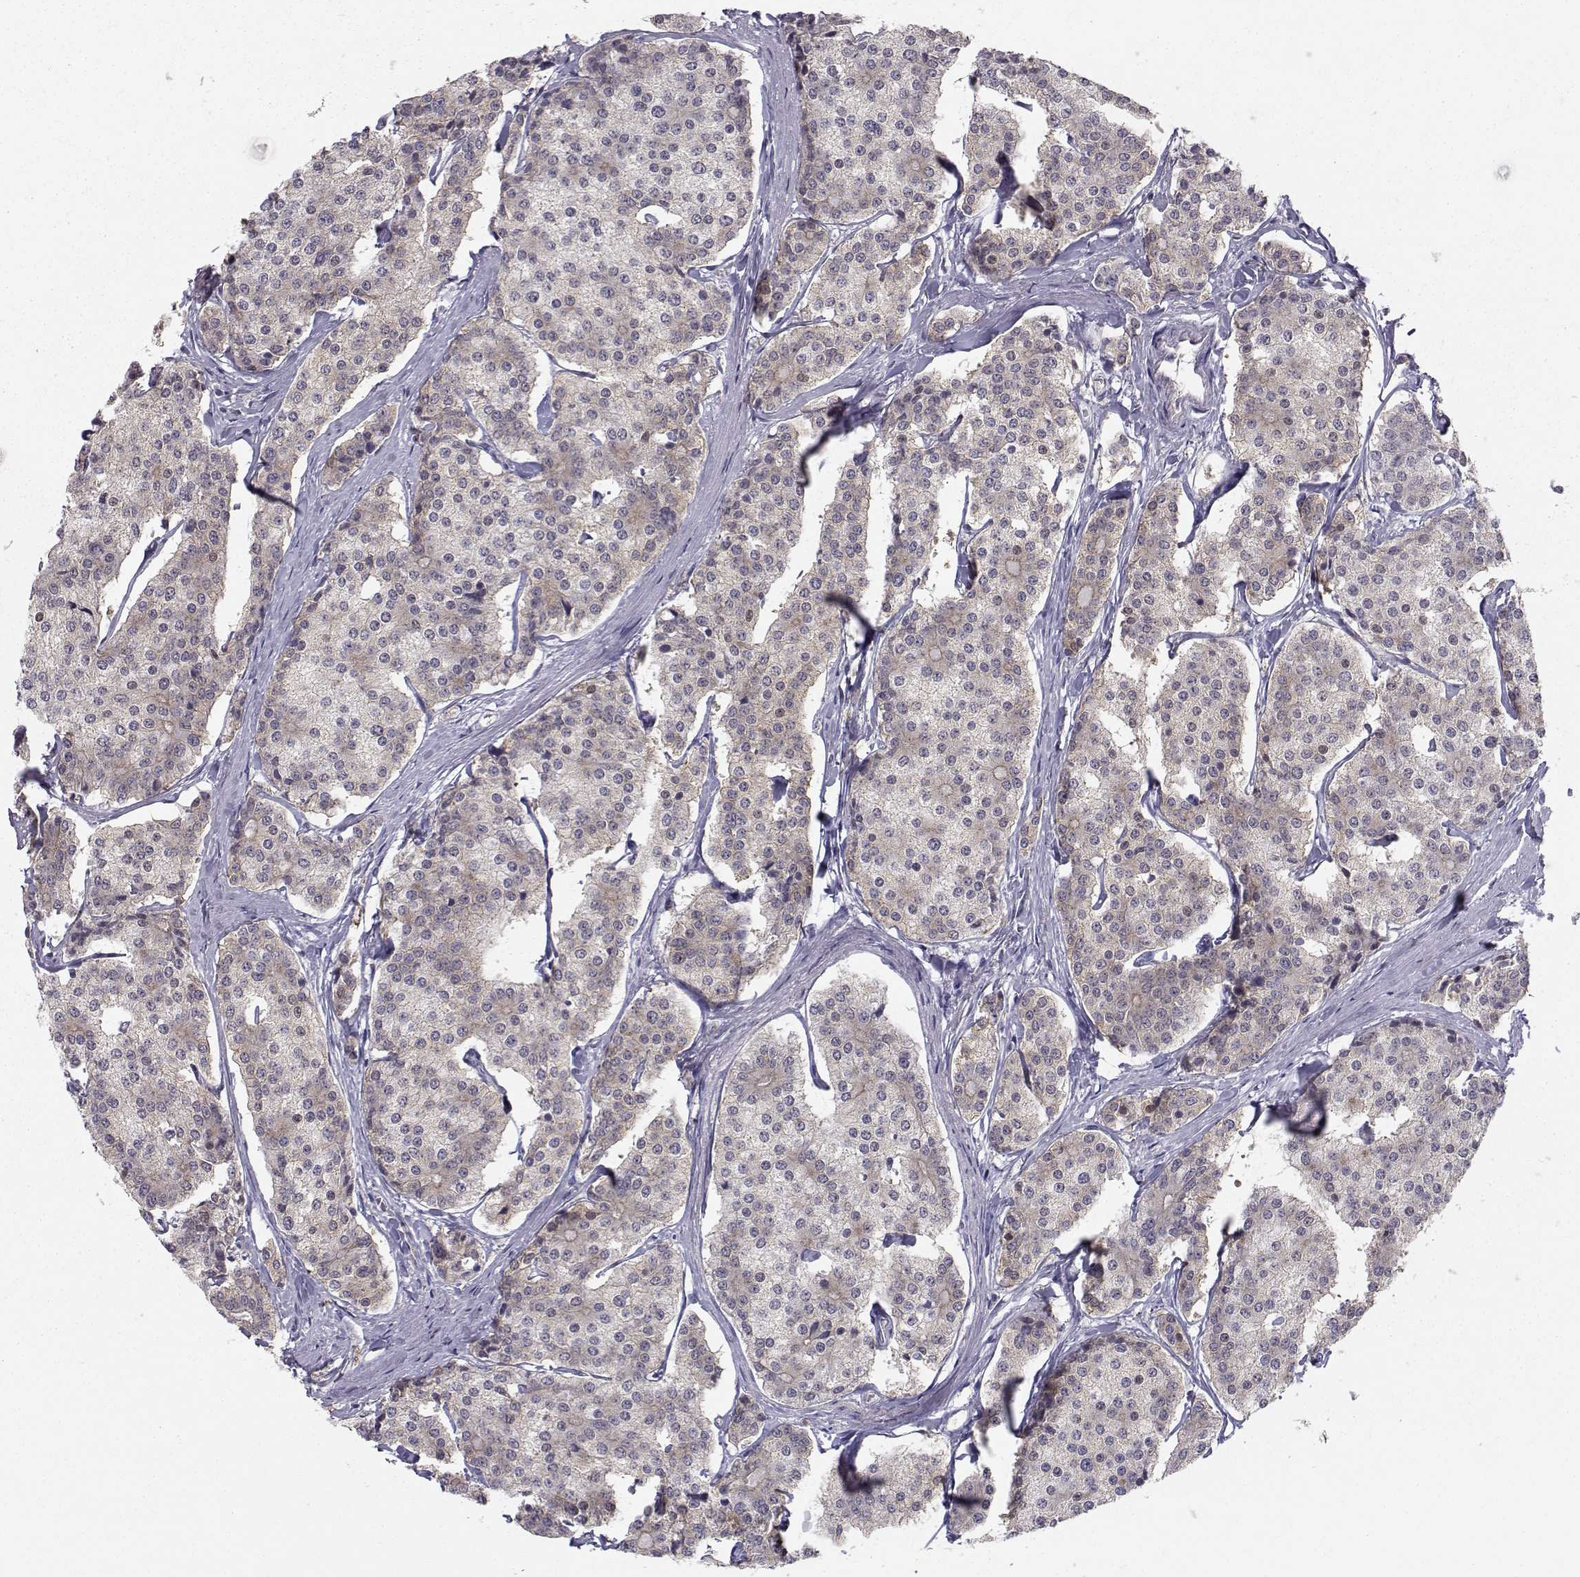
{"staining": {"intensity": "weak", "quantity": "25%-75%", "location": "cytoplasmic/membranous"}, "tissue": "carcinoid", "cell_type": "Tumor cells", "image_type": "cancer", "snomed": [{"axis": "morphology", "description": "Carcinoid, malignant, NOS"}, {"axis": "topography", "description": "Small intestine"}], "caption": "The immunohistochemical stain shows weak cytoplasmic/membranous staining in tumor cells of carcinoid tissue. (brown staining indicates protein expression, while blue staining denotes nuclei).", "gene": "KIF13B", "patient": {"sex": "female", "age": 65}}